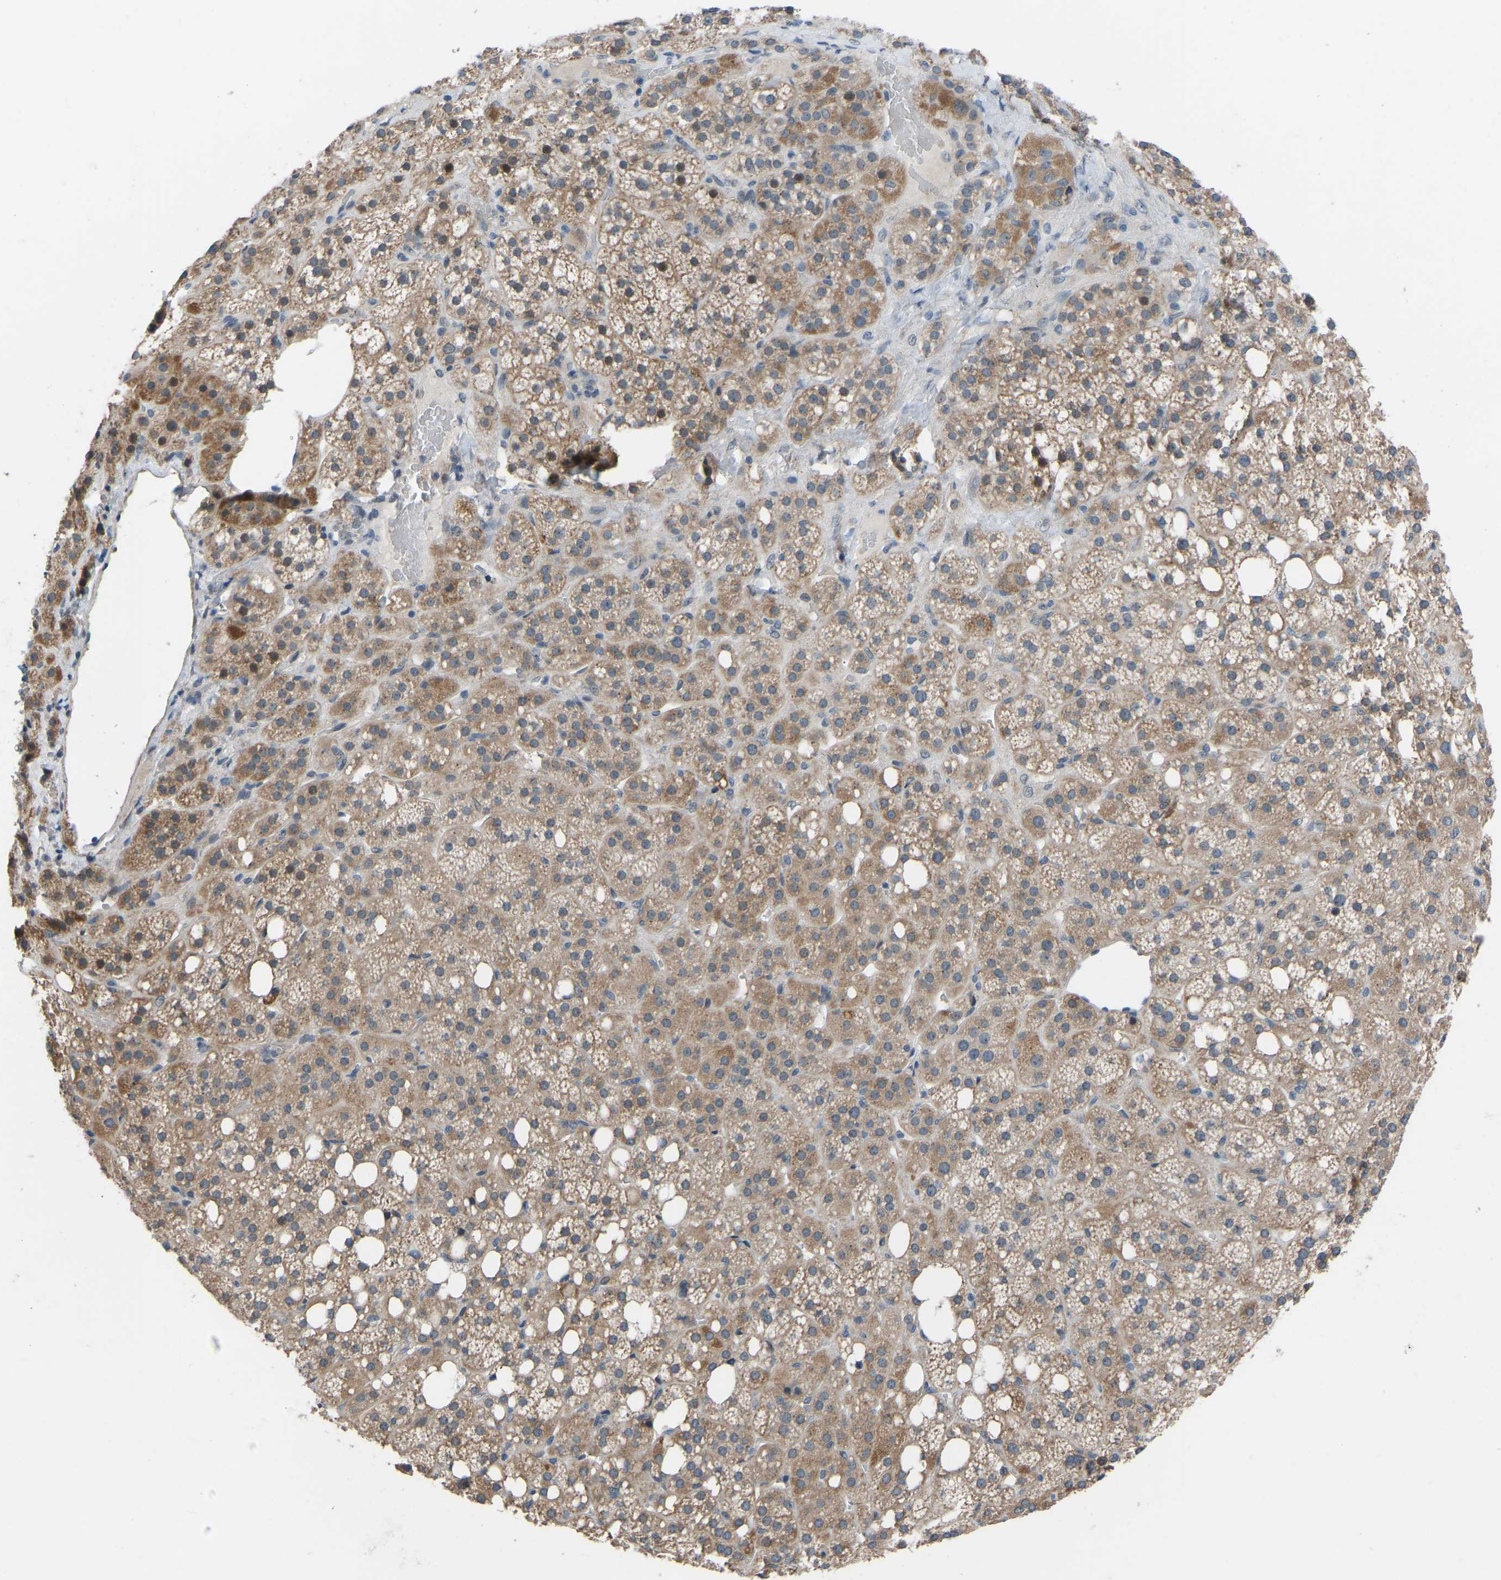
{"staining": {"intensity": "moderate", "quantity": ">75%", "location": "cytoplasmic/membranous"}, "tissue": "adrenal gland", "cell_type": "Glandular cells", "image_type": "normal", "snomed": [{"axis": "morphology", "description": "Normal tissue, NOS"}, {"axis": "topography", "description": "Adrenal gland"}], "caption": "Immunohistochemical staining of normal human adrenal gland demonstrates medium levels of moderate cytoplasmic/membranous staining in about >75% of glandular cells. Immunohistochemistry (ihc) stains the protein of interest in brown and the nuclei are stained blue.", "gene": "CDK2AP1", "patient": {"sex": "female", "age": 59}}